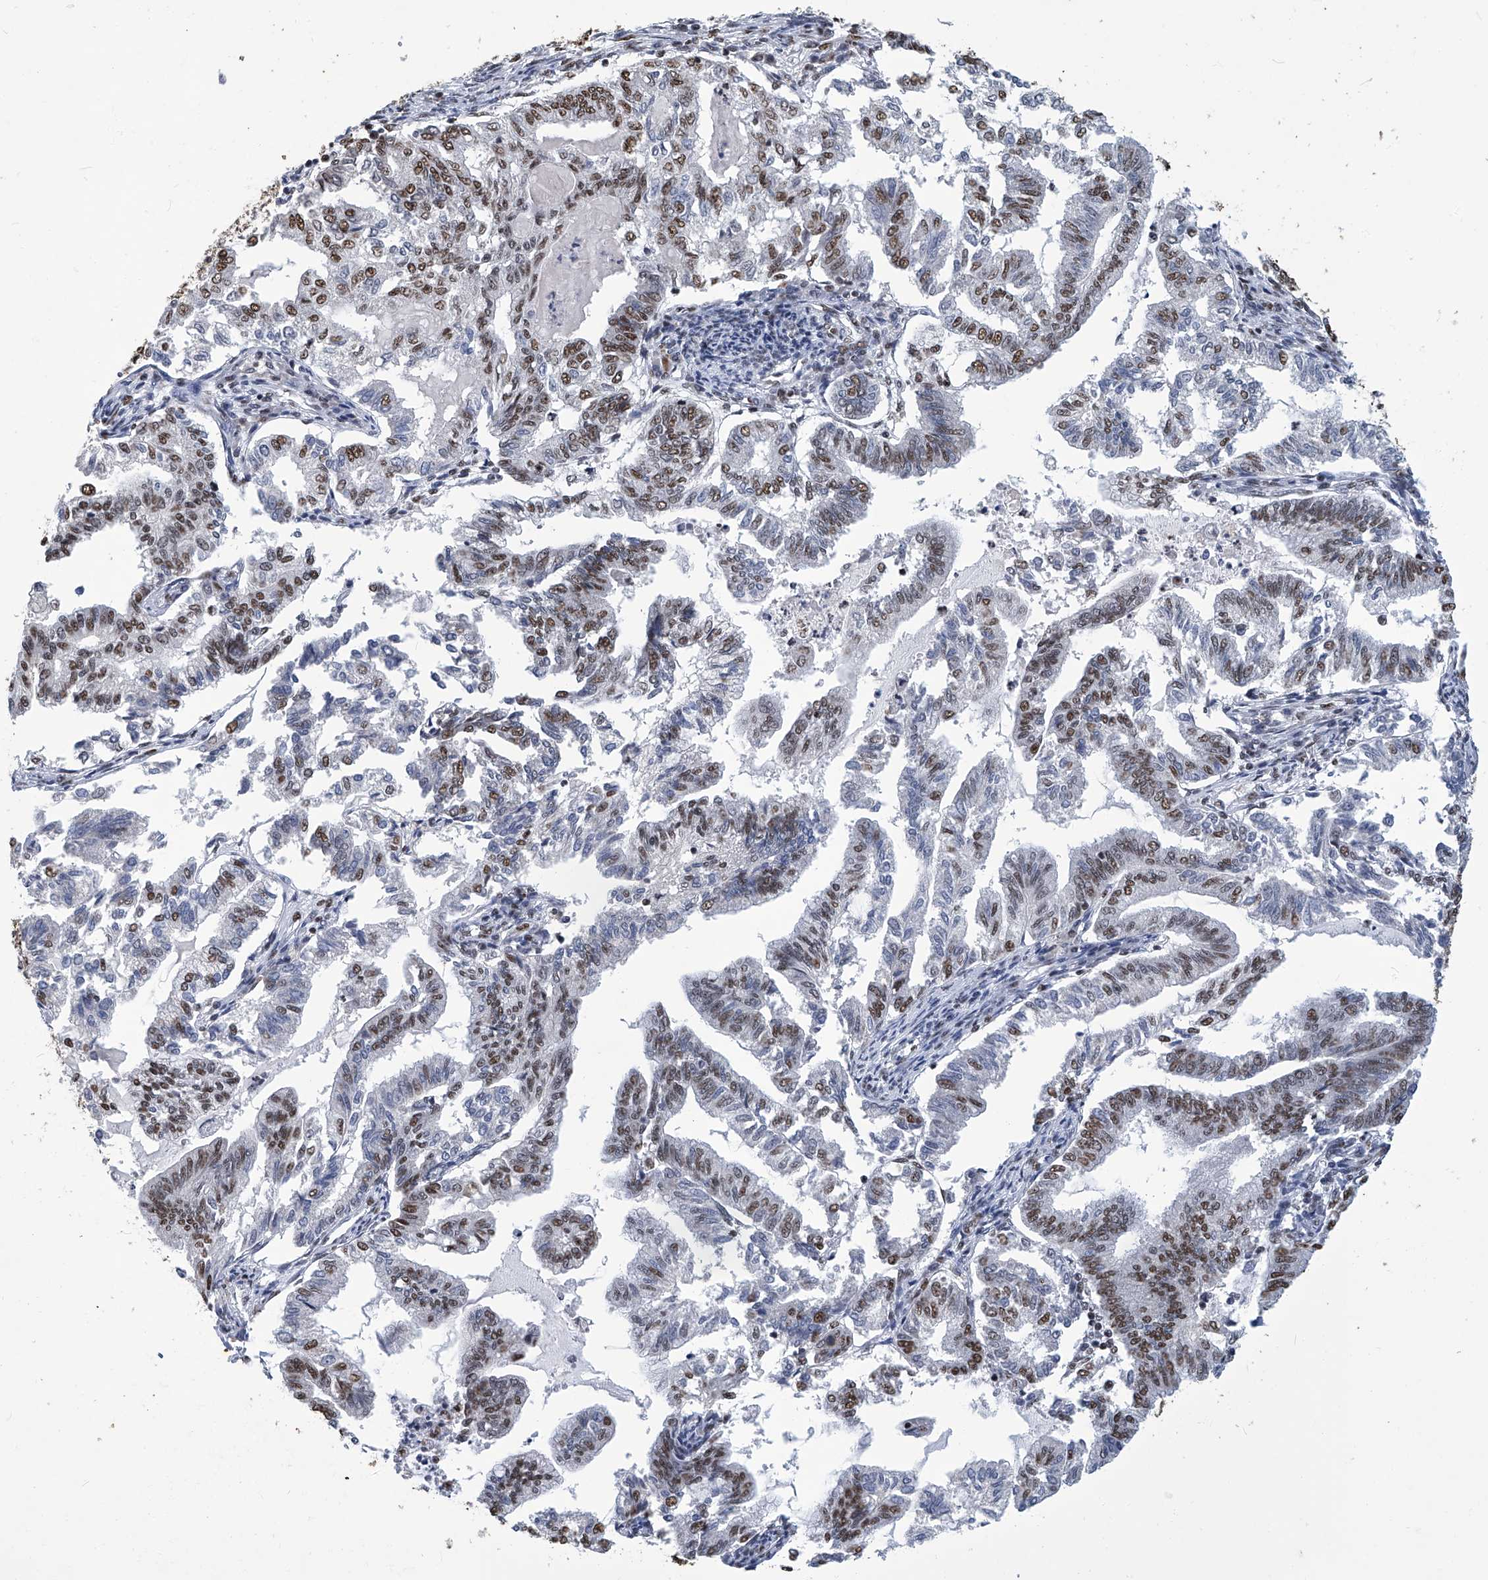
{"staining": {"intensity": "moderate", "quantity": ">75%", "location": "nuclear"}, "tissue": "endometrial cancer", "cell_type": "Tumor cells", "image_type": "cancer", "snomed": [{"axis": "morphology", "description": "Adenocarcinoma, NOS"}, {"axis": "topography", "description": "Endometrium"}], "caption": "Immunohistochemical staining of adenocarcinoma (endometrial) reveals medium levels of moderate nuclear protein staining in approximately >75% of tumor cells.", "gene": "HBP1", "patient": {"sex": "female", "age": 79}}